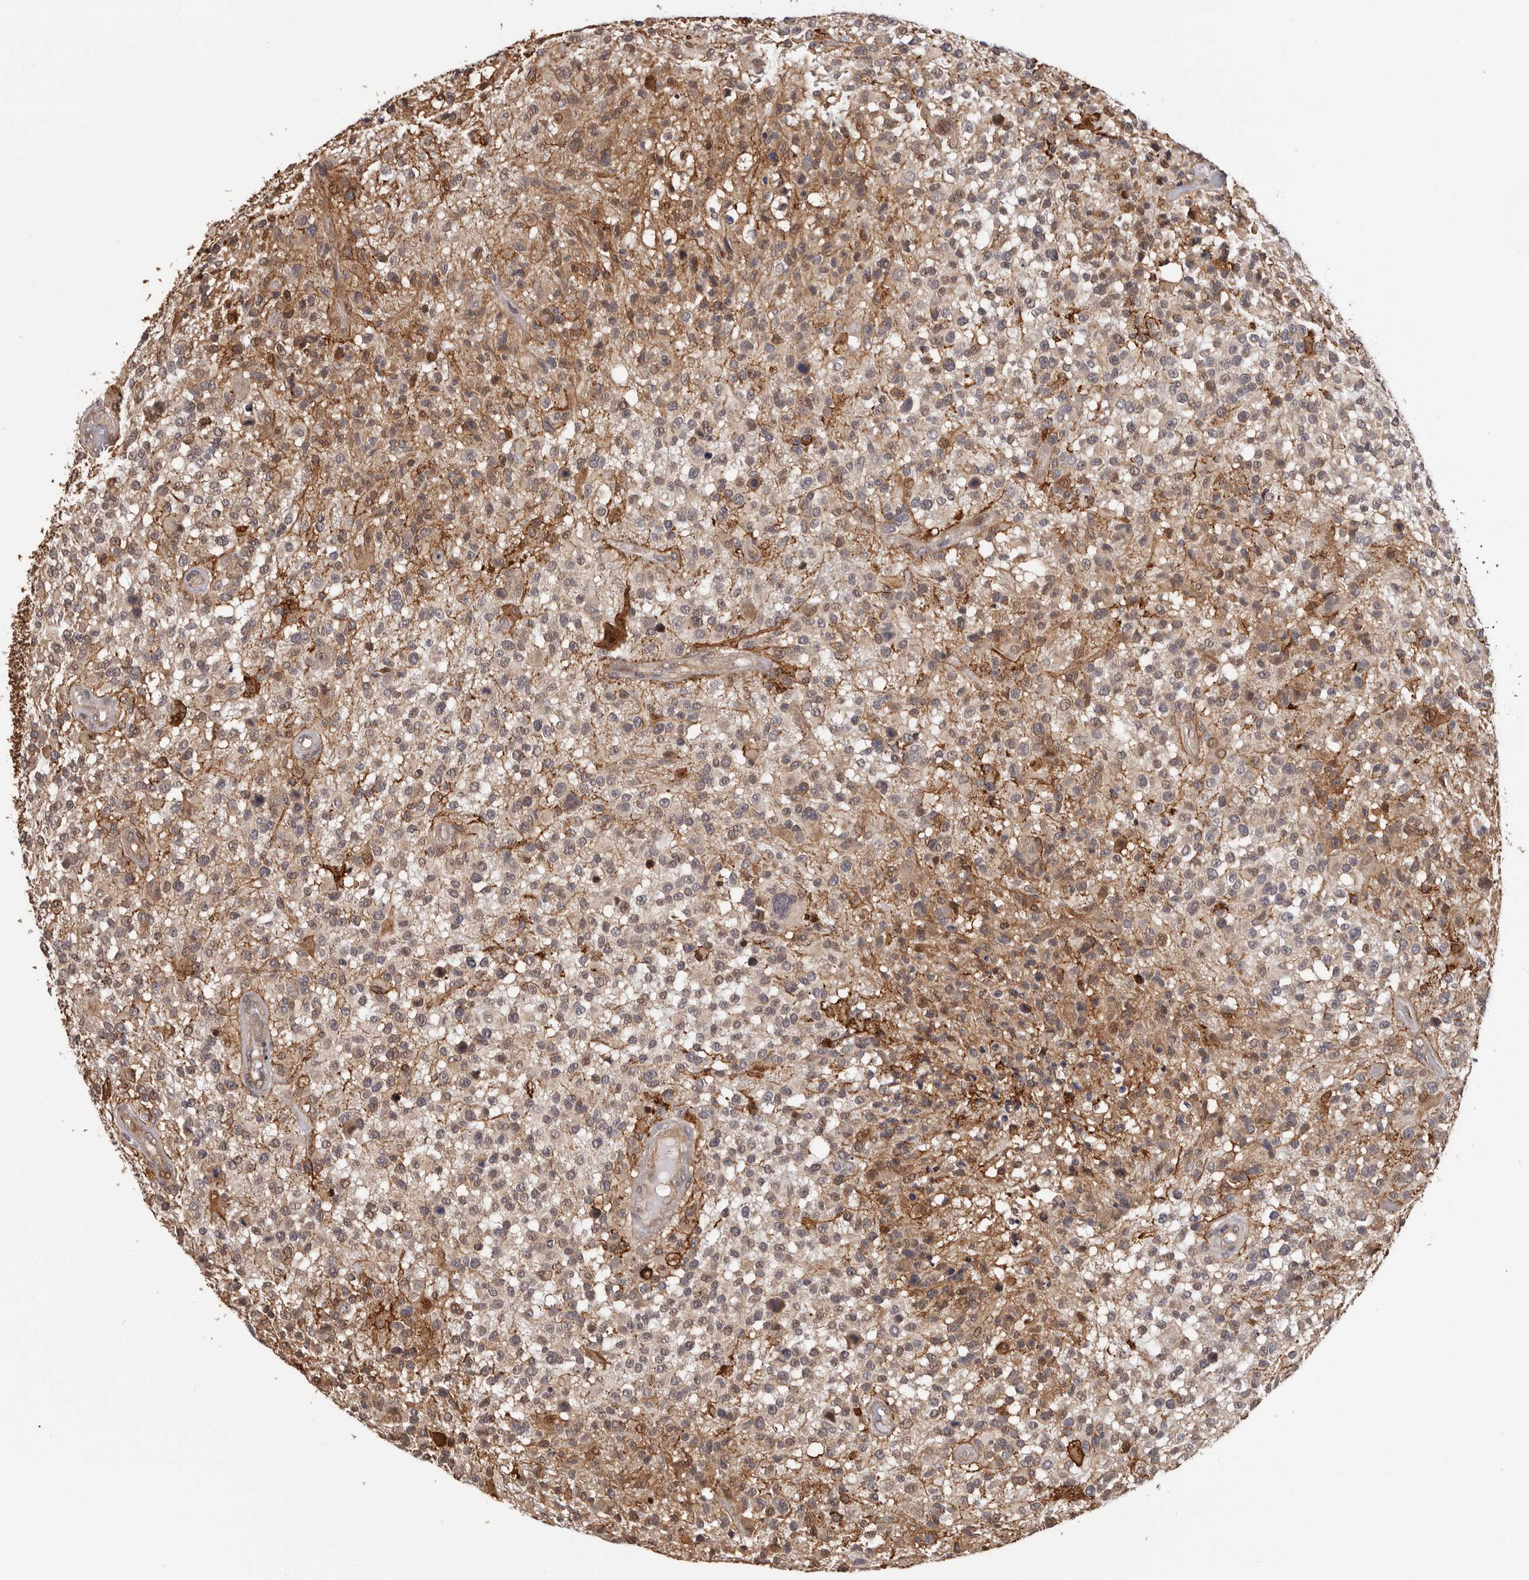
{"staining": {"intensity": "weak", "quantity": "25%-75%", "location": "cytoplasmic/membranous"}, "tissue": "glioma", "cell_type": "Tumor cells", "image_type": "cancer", "snomed": [{"axis": "morphology", "description": "Glioma, malignant, High grade"}, {"axis": "morphology", "description": "Glioblastoma, NOS"}, {"axis": "topography", "description": "Brain"}], "caption": "IHC of human glioma reveals low levels of weak cytoplasmic/membranous expression in about 25%-75% of tumor cells.", "gene": "PRR12", "patient": {"sex": "male", "age": 60}}